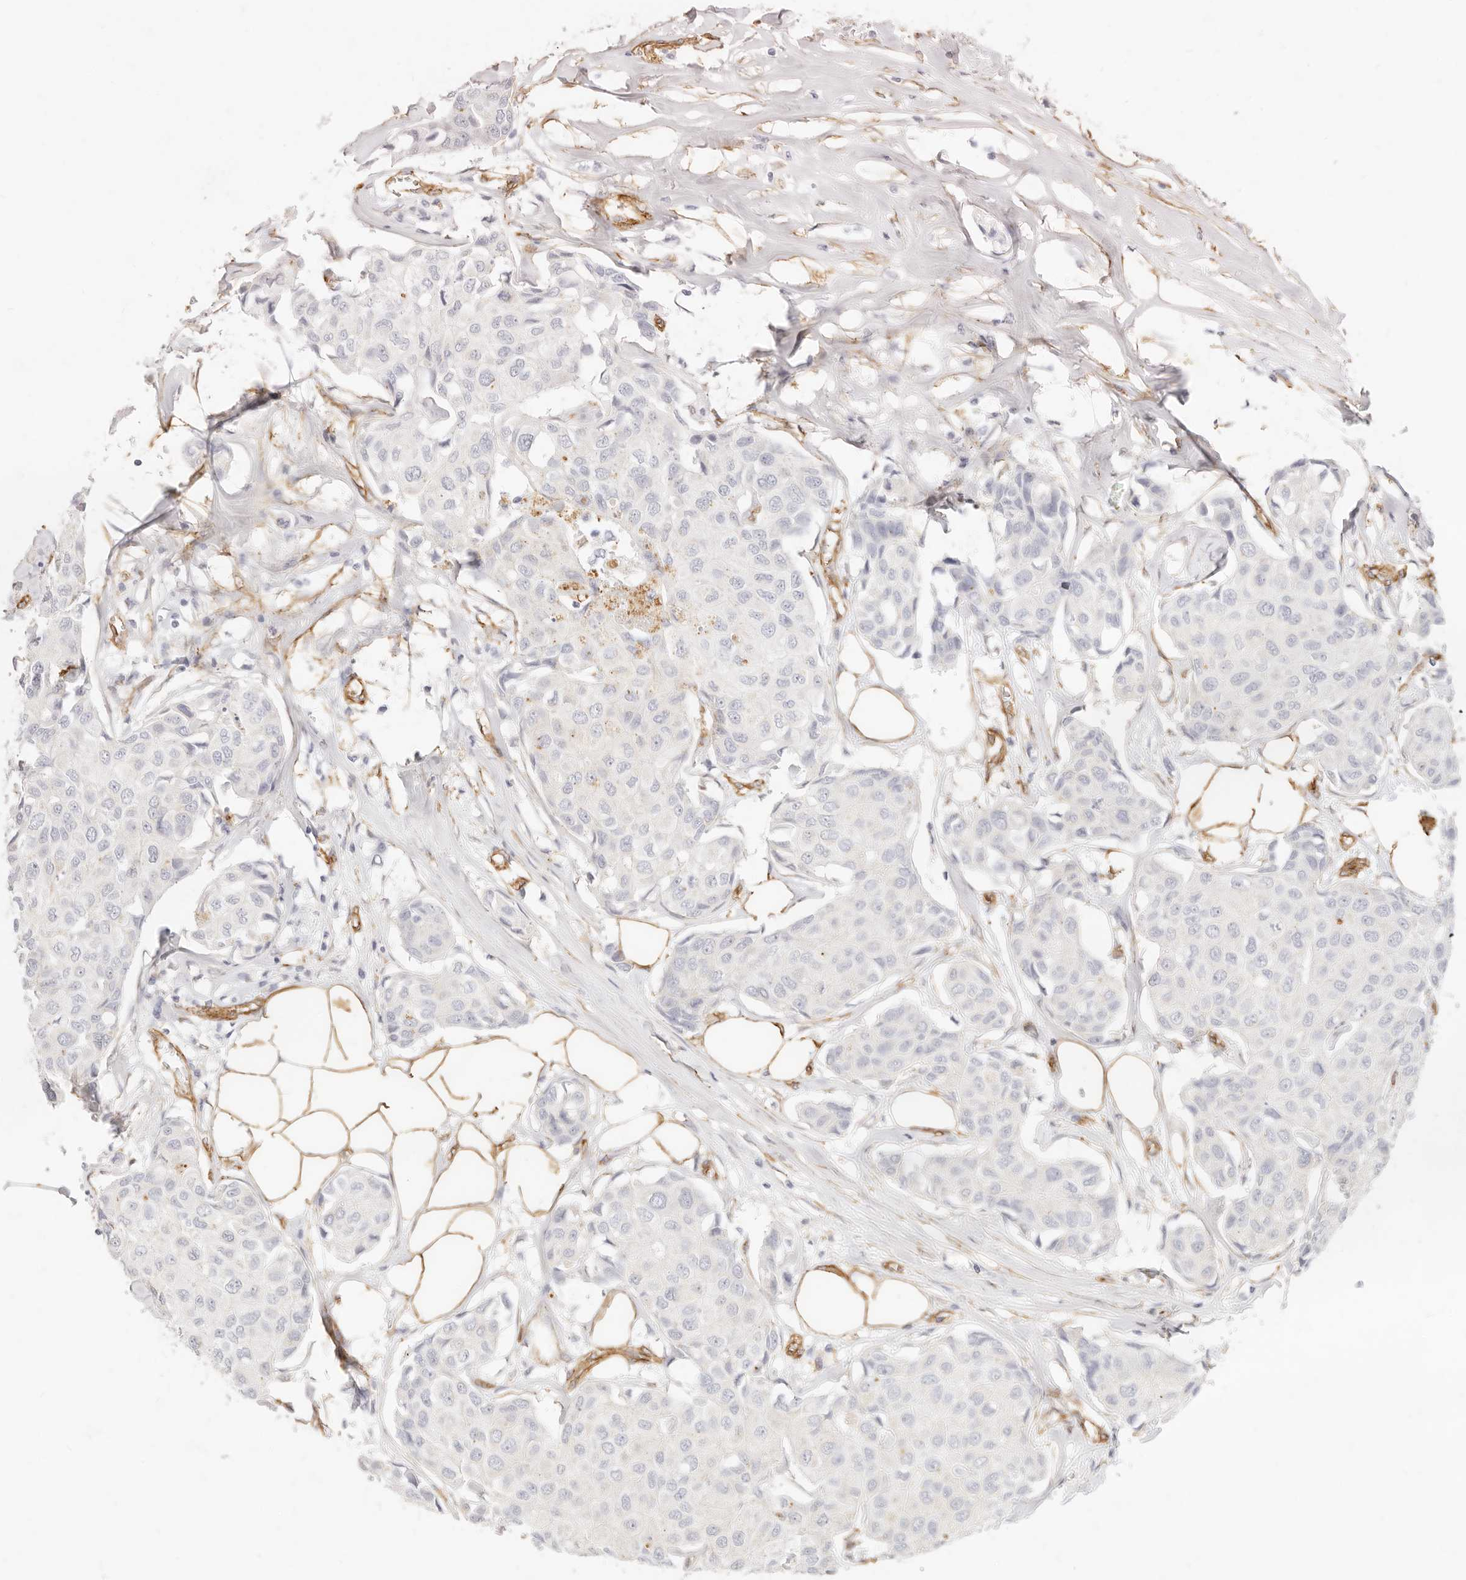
{"staining": {"intensity": "negative", "quantity": "none", "location": "none"}, "tissue": "breast cancer", "cell_type": "Tumor cells", "image_type": "cancer", "snomed": [{"axis": "morphology", "description": "Duct carcinoma"}, {"axis": "topography", "description": "Breast"}], "caption": "Immunohistochemistry photomicrograph of neoplastic tissue: breast intraductal carcinoma stained with DAB exhibits no significant protein positivity in tumor cells.", "gene": "NUS1", "patient": {"sex": "female", "age": 80}}